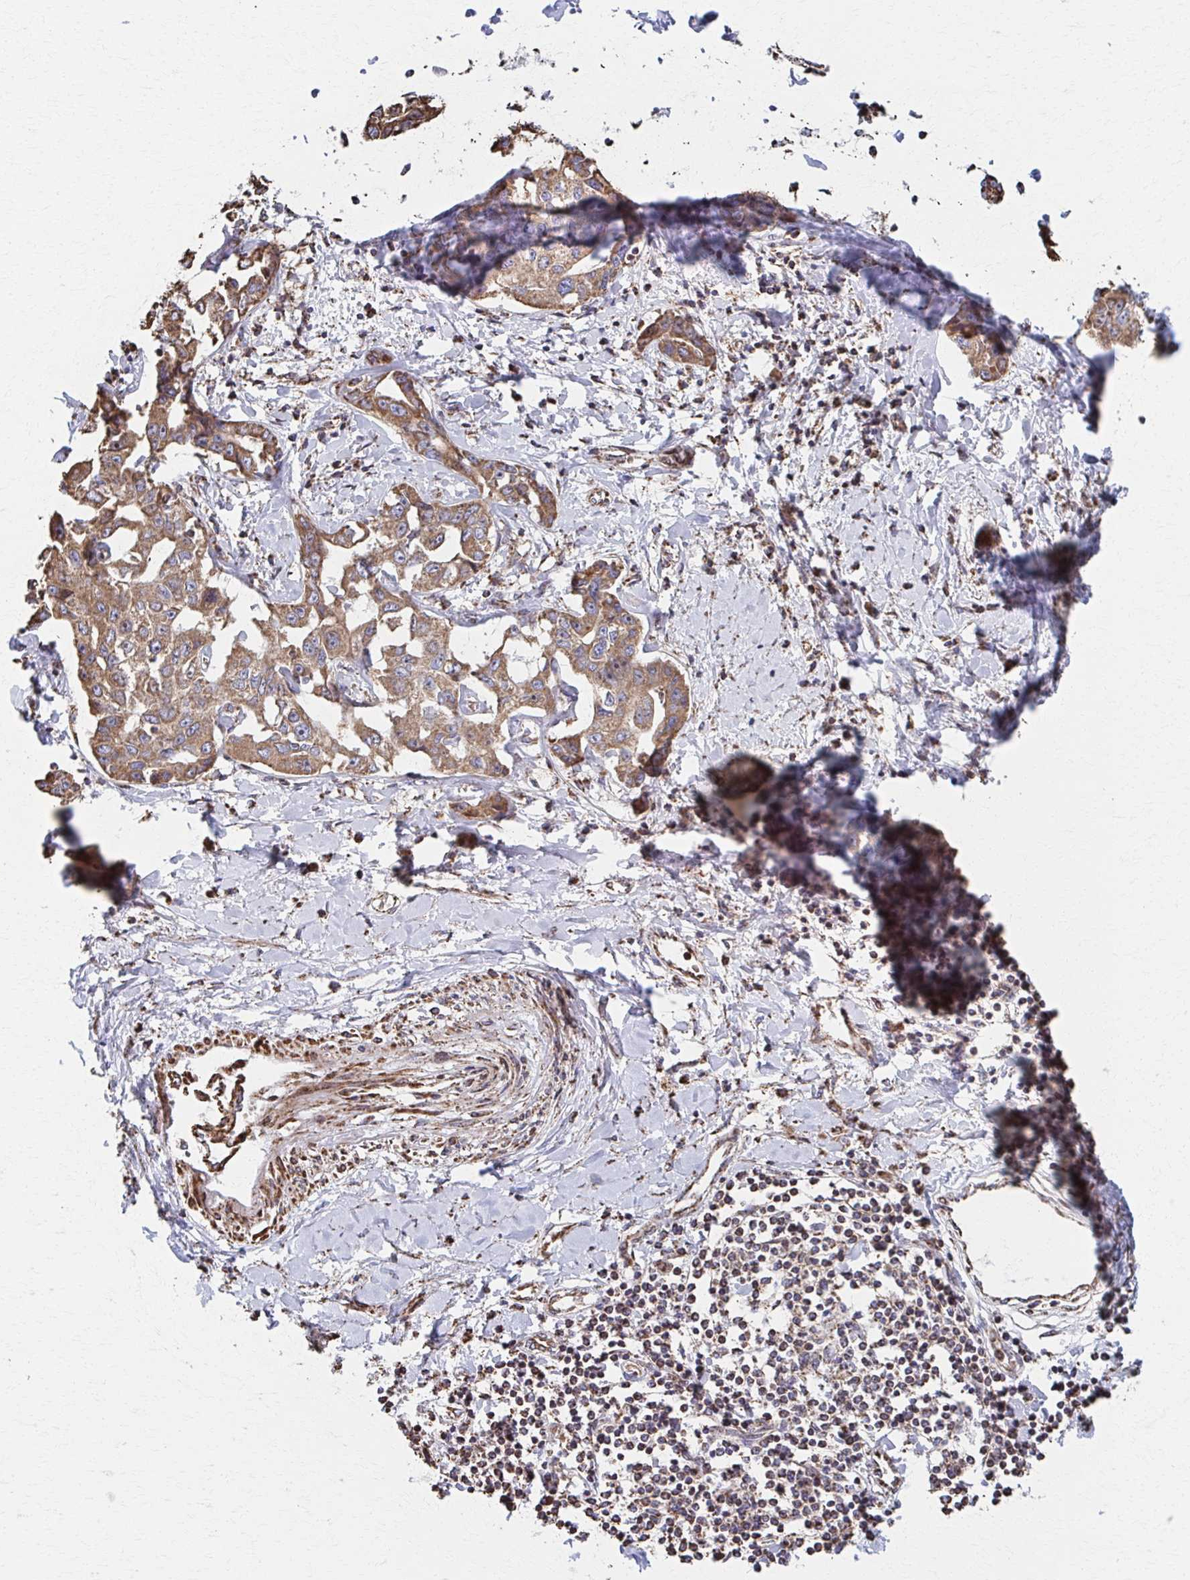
{"staining": {"intensity": "moderate", "quantity": ">75%", "location": "cytoplasmic/membranous"}, "tissue": "liver cancer", "cell_type": "Tumor cells", "image_type": "cancer", "snomed": [{"axis": "morphology", "description": "Cholangiocarcinoma"}, {"axis": "topography", "description": "Liver"}], "caption": "Human cholangiocarcinoma (liver) stained with a protein marker shows moderate staining in tumor cells.", "gene": "SAT1", "patient": {"sex": "male", "age": 59}}